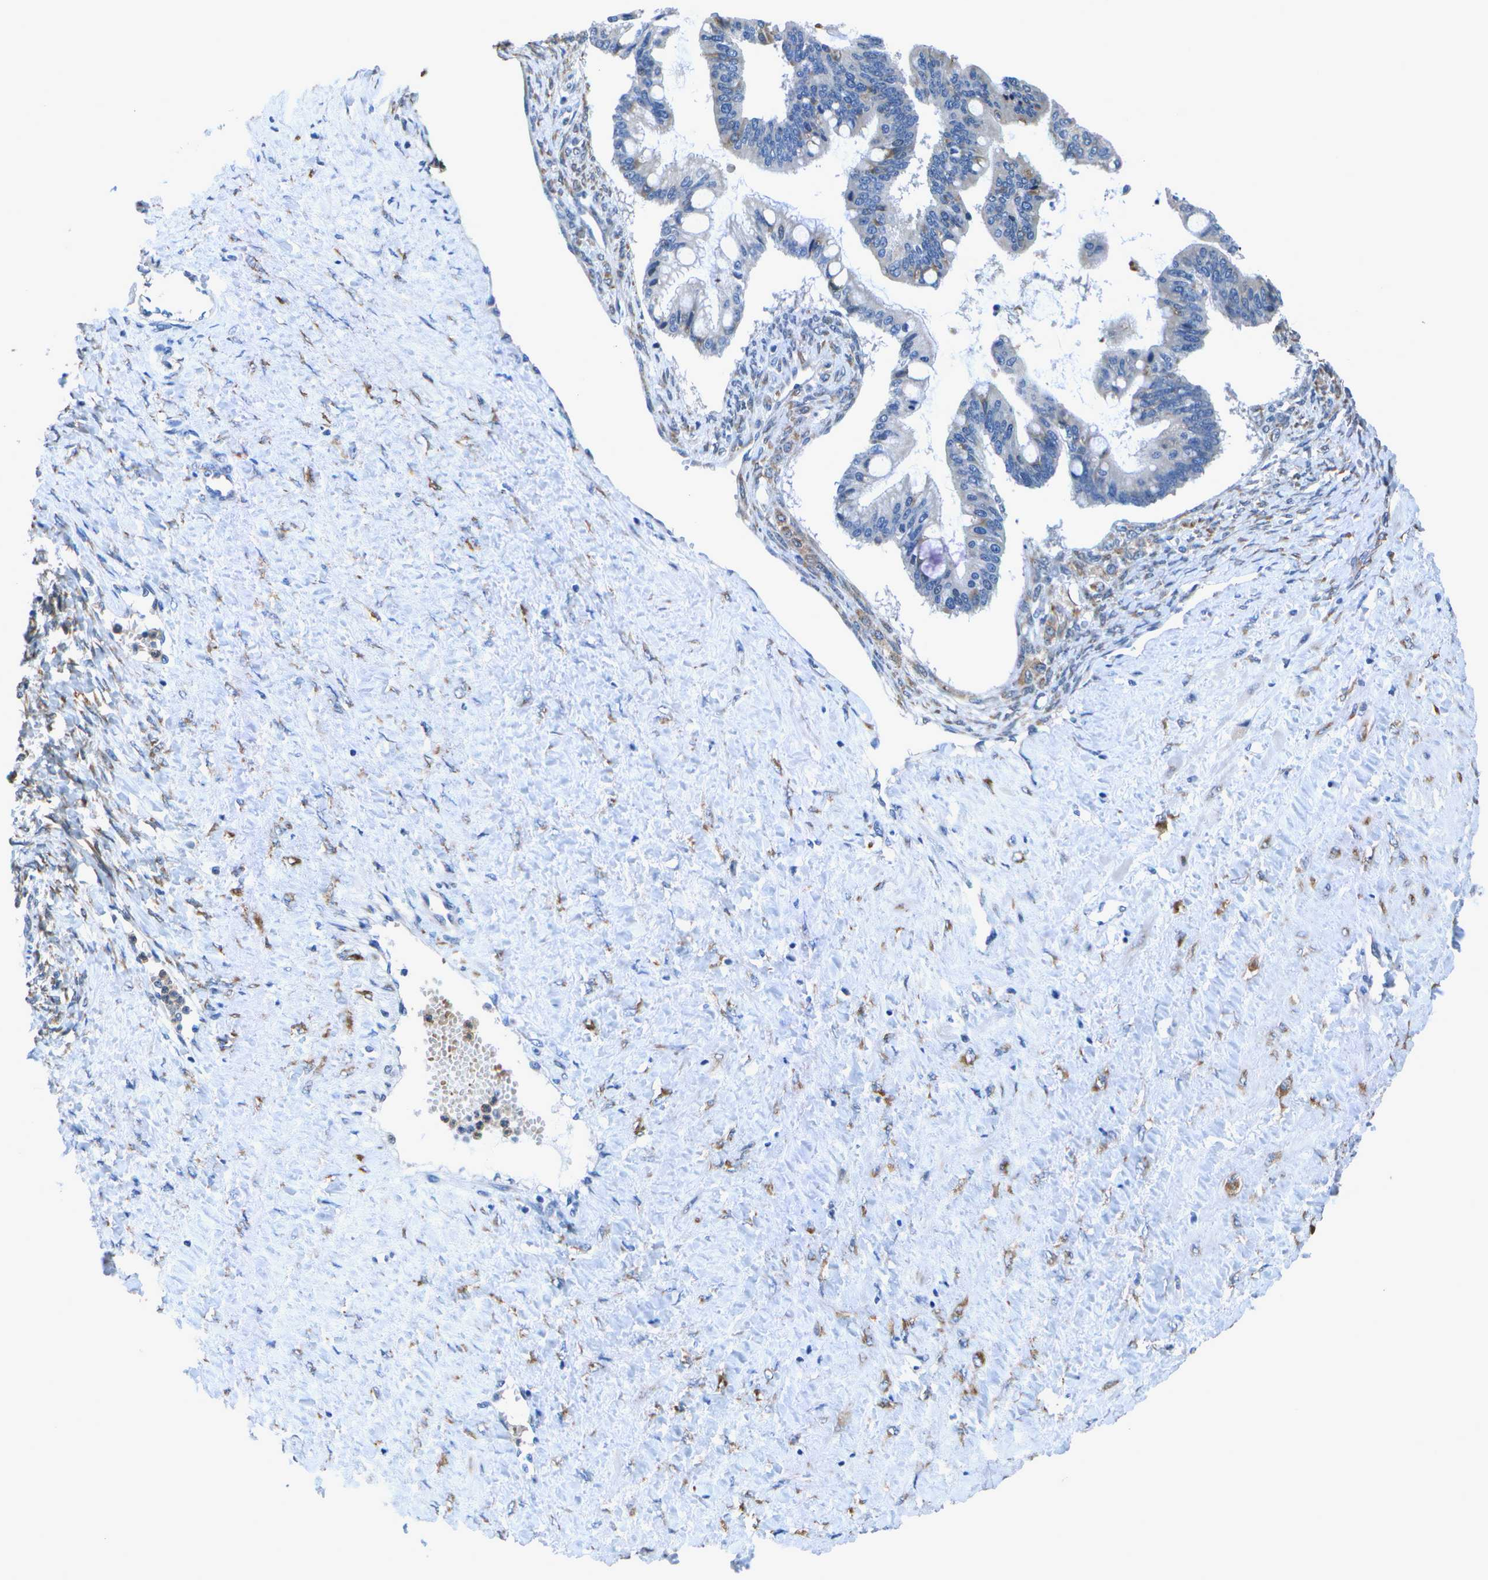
{"staining": {"intensity": "negative", "quantity": "none", "location": "none"}, "tissue": "ovarian cancer", "cell_type": "Tumor cells", "image_type": "cancer", "snomed": [{"axis": "morphology", "description": "Cystadenocarcinoma, mucinous, NOS"}, {"axis": "topography", "description": "Ovary"}], "caption": "Photomicrograph shows no significant protein staining in tumor cells of ovarian cancer (mucinous cystadenocarcinoma). (Brightfield microscopy of DAB immunohistochemistry at high magnification).", "gene": "DSE", "patient": {"sex": "female", "age": 73}}